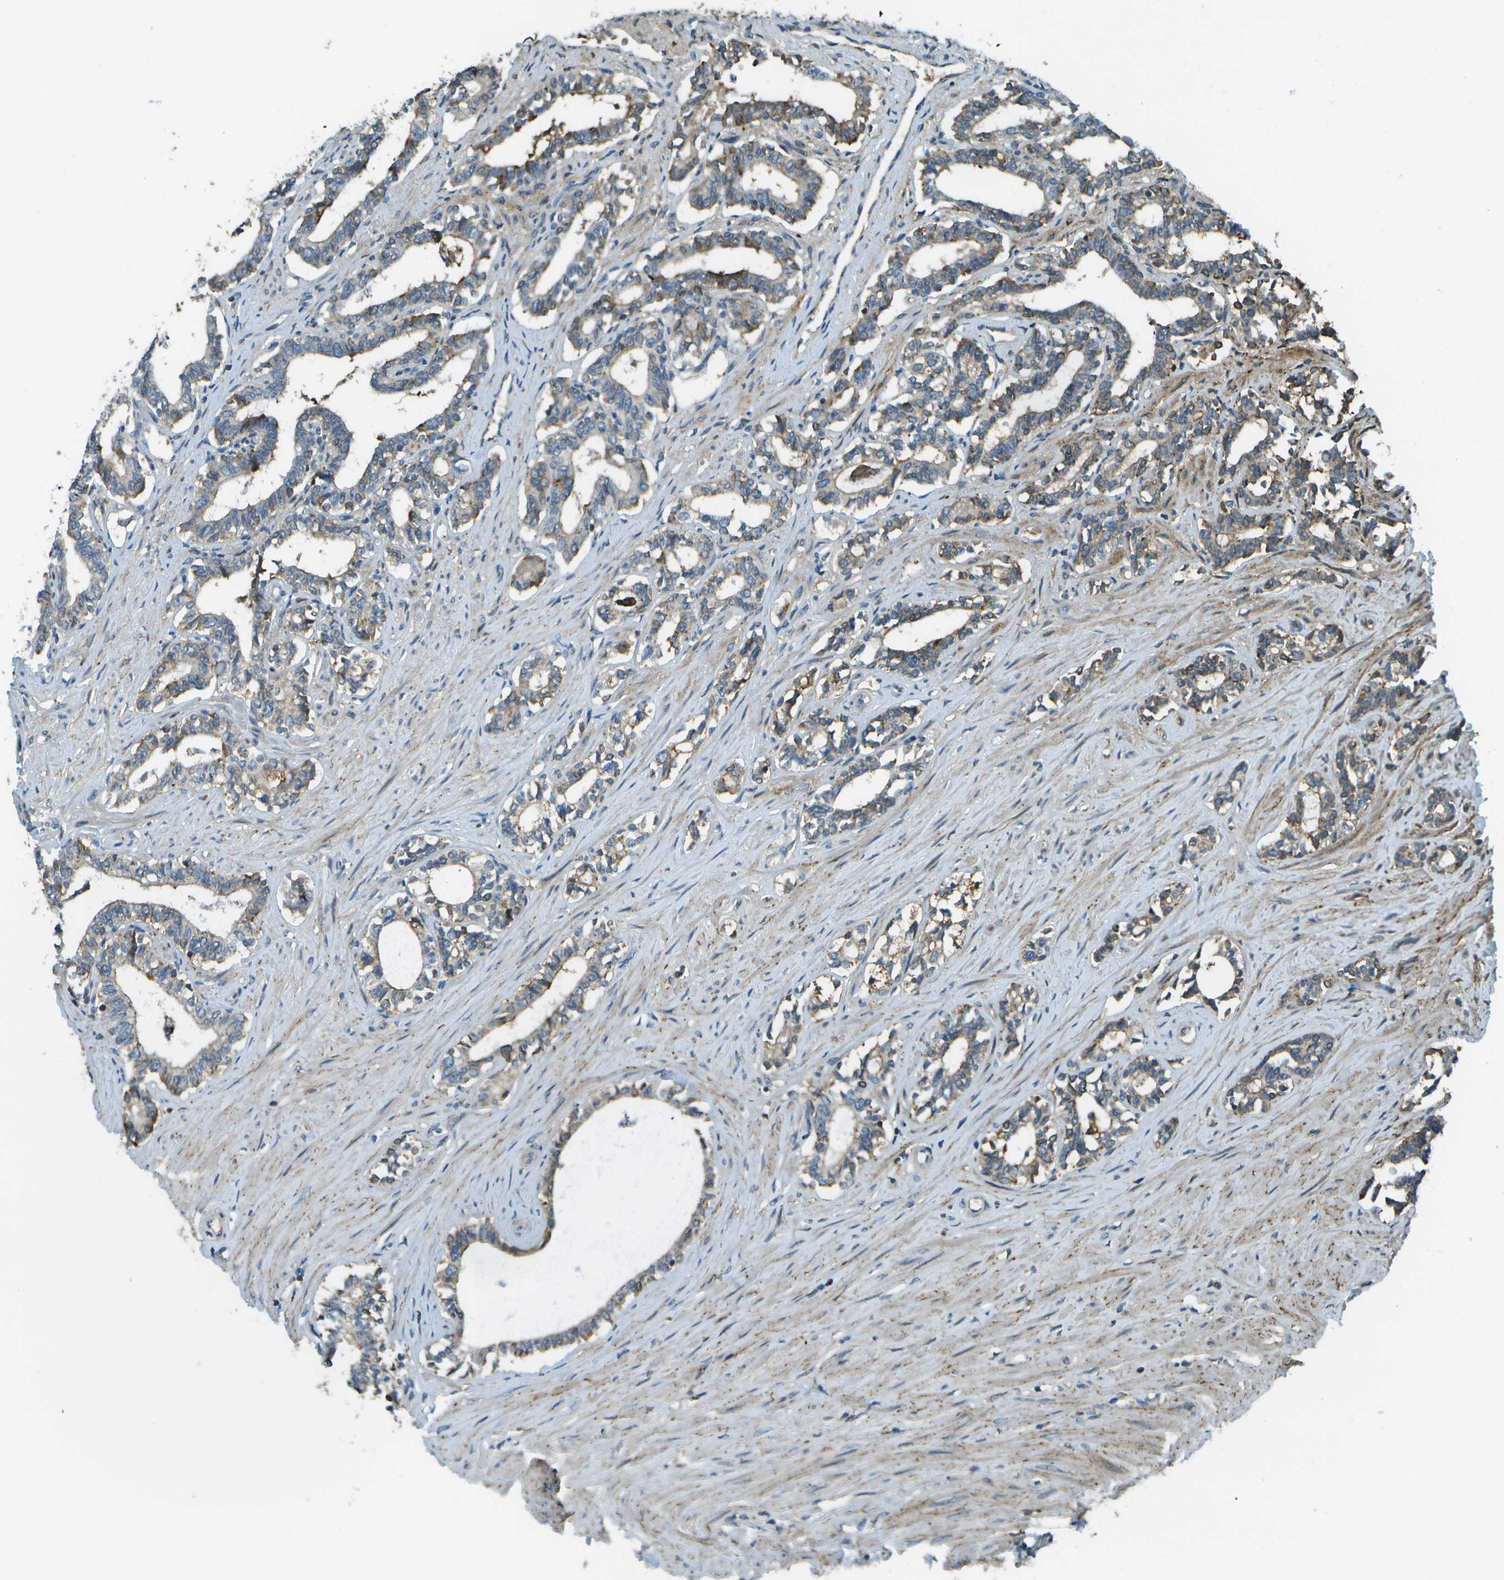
{"staining": {"intensity": "moderate", "quantity": "25%-75%", "location": "cytoplasmic/membranous"}, "tissue": "seminal vesicle", "cell_type": "Glandular cells", "image_type": "normal", "snomed": [{"axis": "morphology", "description": "Normal tissue, NOS"}, {"axis": "morphology", "description": "Adenocarcinoma, High grade"}, {"axis": "topography", "description": "Prostate"}, {"axis": "topography", "description": "Seminal veicle"}], "caption": "Glandular cells demonstrate medium levels of moderate cytoplasmic/membranous expression in approximately 25%-75% of cells in unremarkable seminal vesicle. The staining was performed using DAB (3,3'-diaminobenzidine), with brown indicating positive protein expression. Nuclei are stained blue with hematoxylin.", "gene": "LRRC66", "patient": {"sex": "male", "age": 55}}